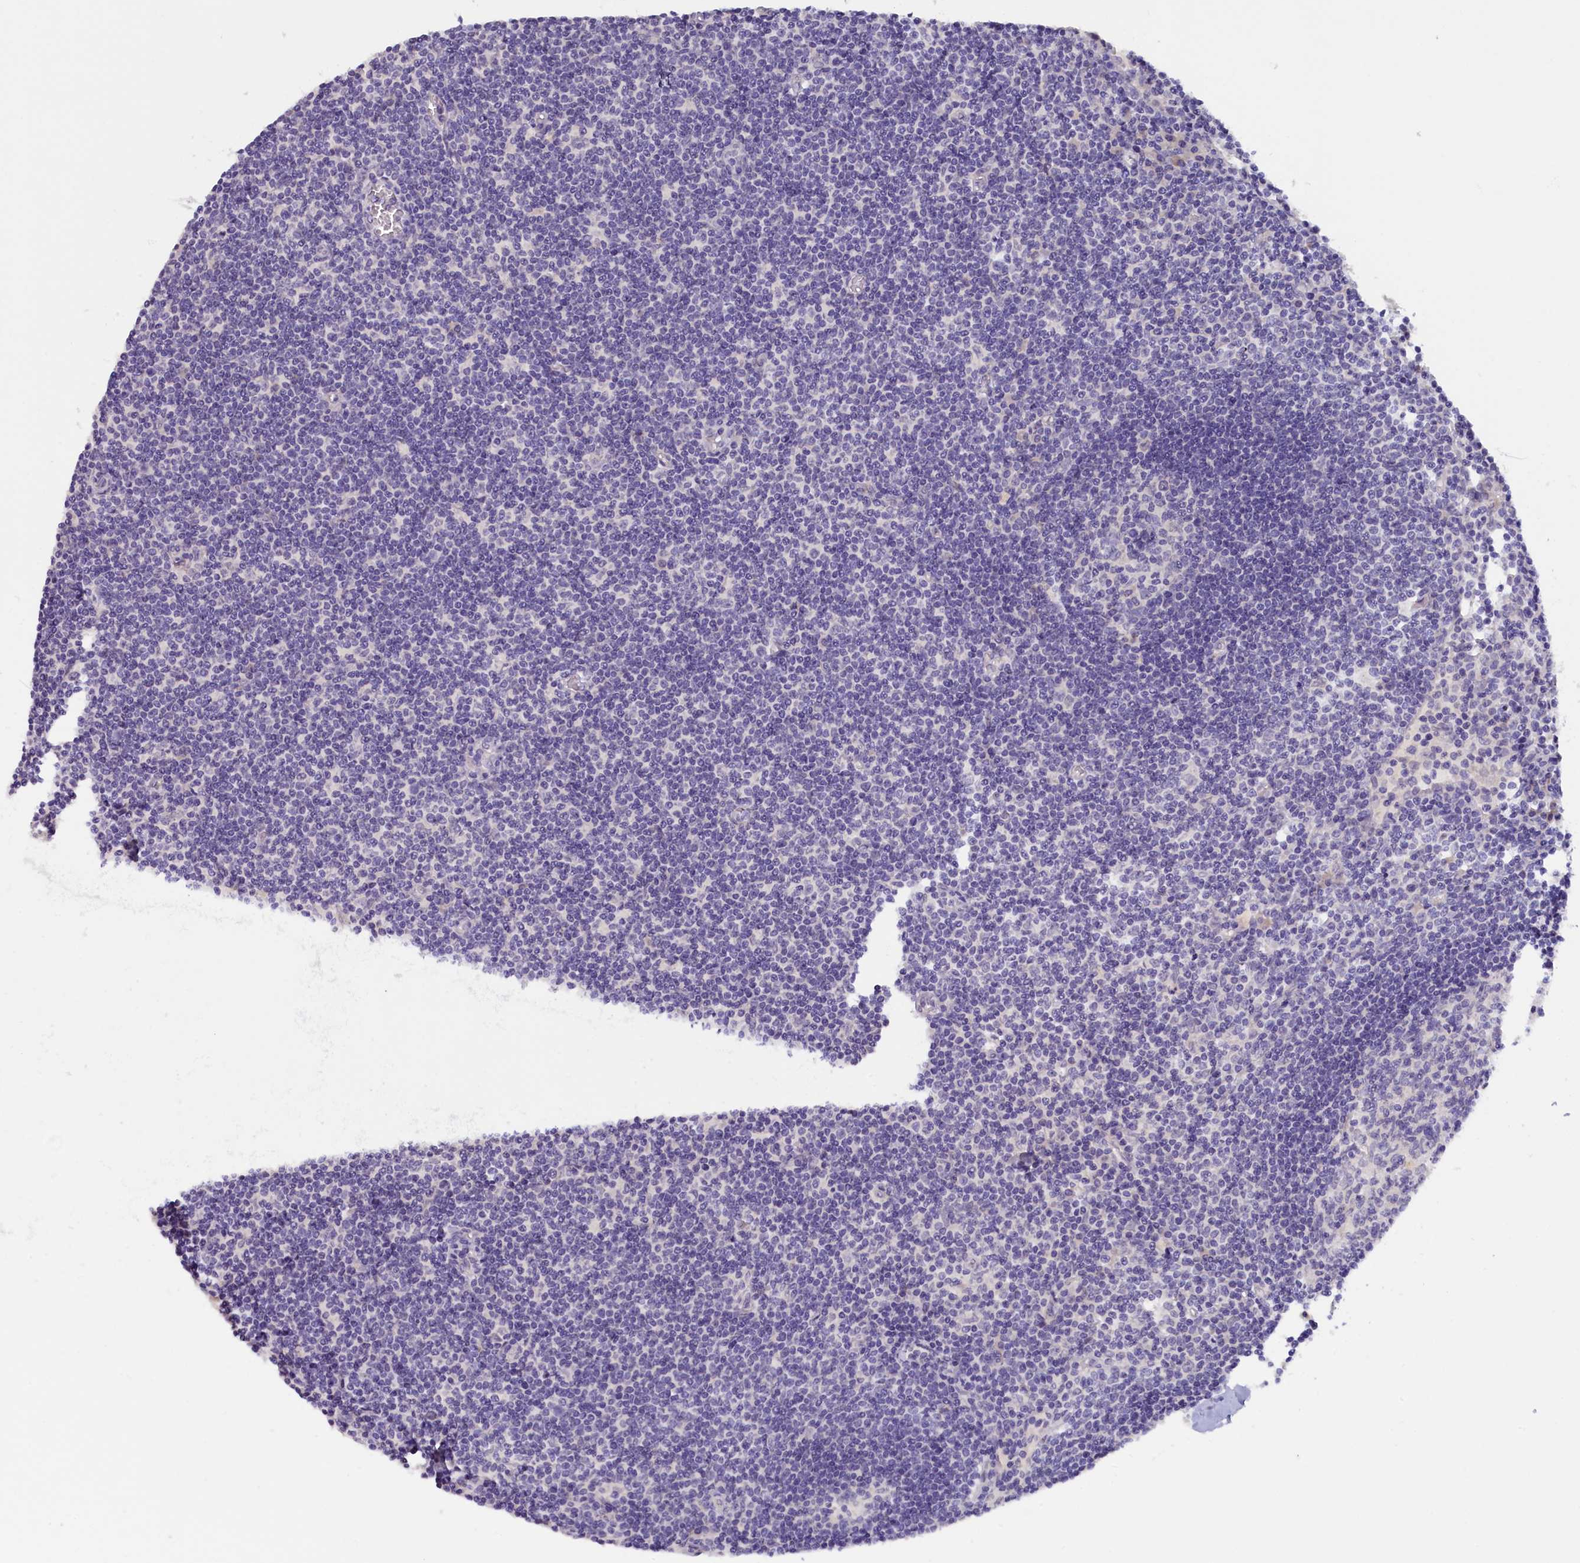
{"staining": {"intensity": "negative", "quantity": "none", "location": "none"}, "tissue": "lymph node", "cell_type": "Germinal center cells", "image_type": "normal", "snomed": [{"axis": "morphology", "description": "Normal tissue, NOS"}, {"axis": "topography", "description": "Lymph node"}], "caption": "This is an immunohistochemistry image of normal lymph node. There is no staining in germinal center cells.", "gene": "ZSWIM4", "patient": {"sex": "female", "age": 55}}